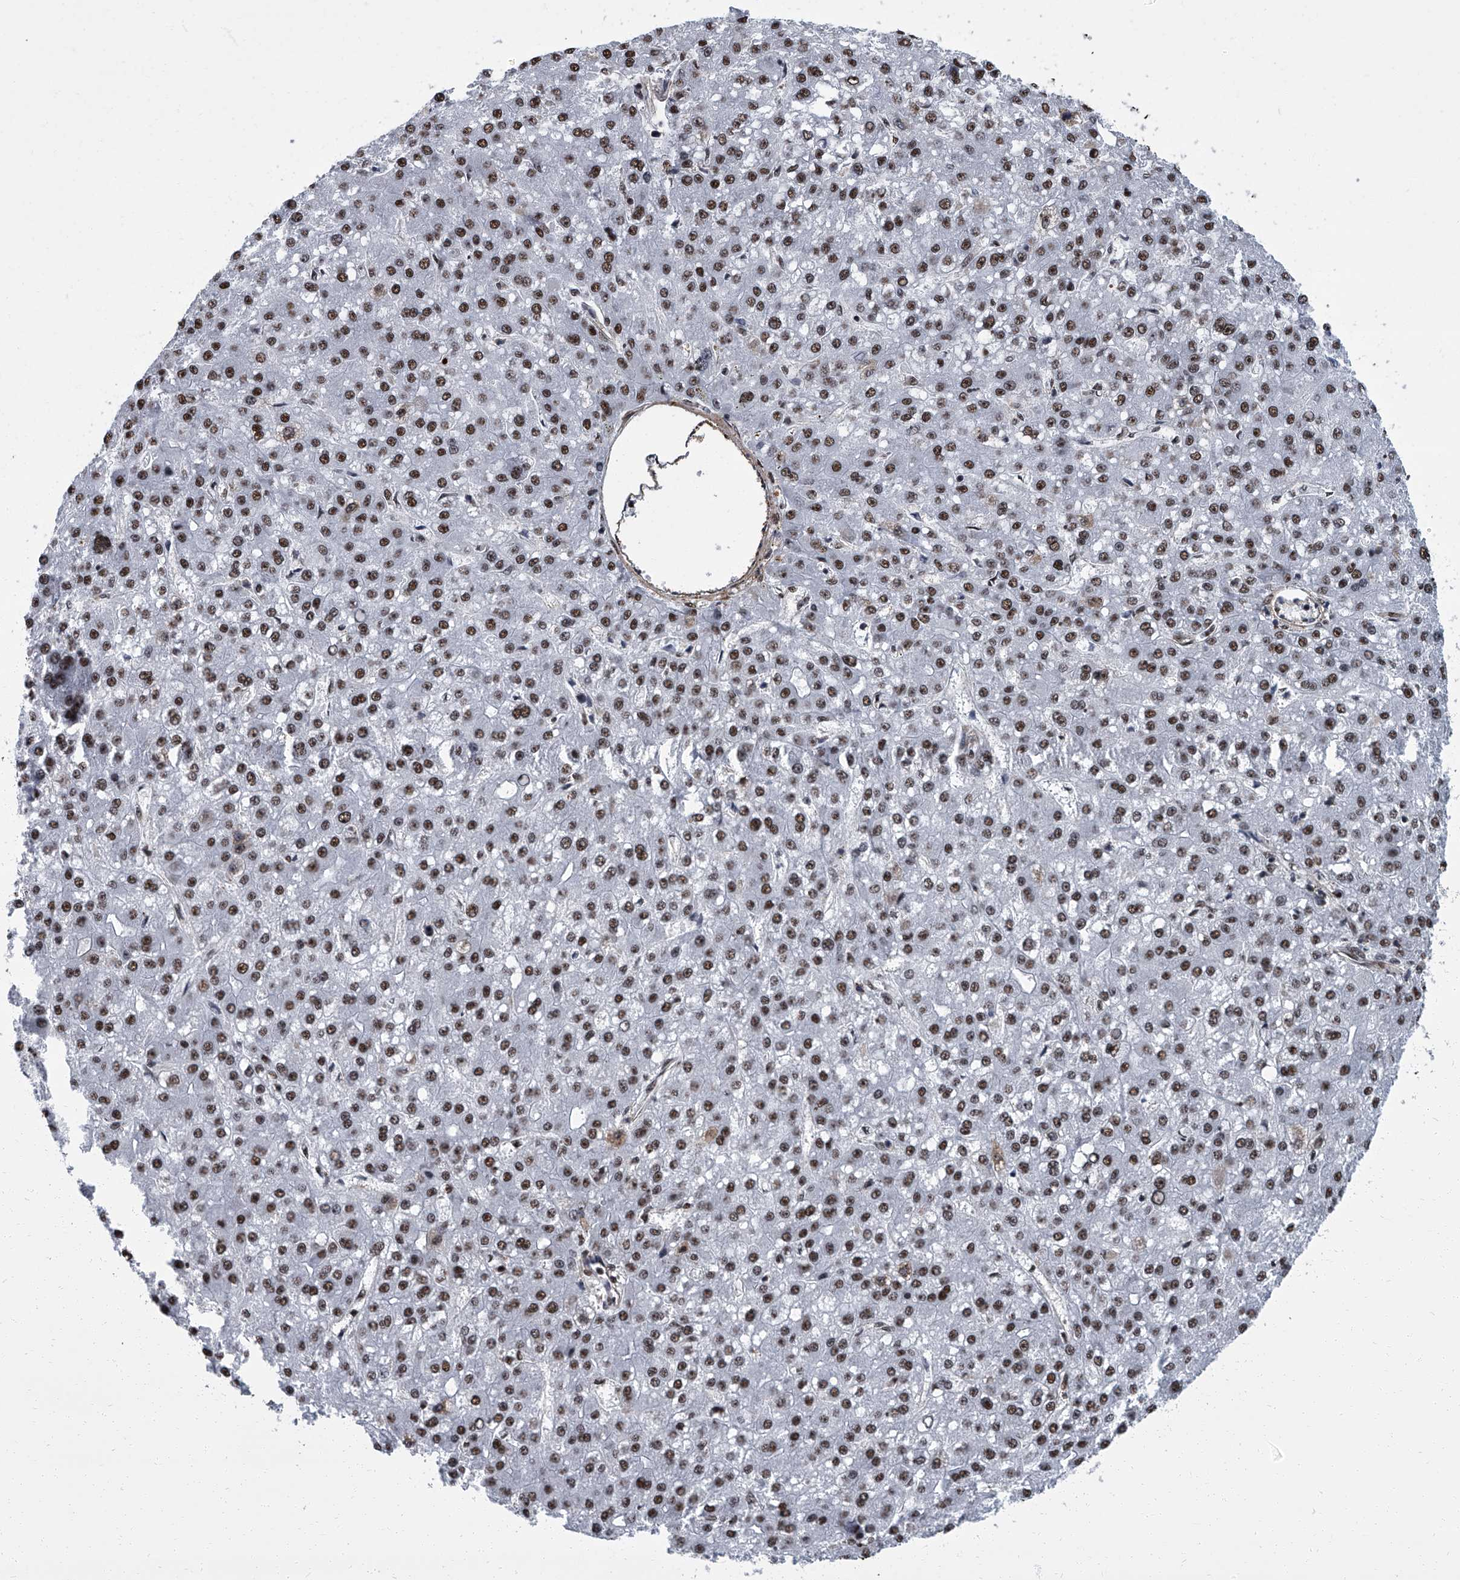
{"staining": {"intensity": "moderate", "quantity": ">75%", "location": "nuclear"}, "tissue": "liver cancer", "cell_type": "Tumor cells", "image_type": "cancer", "snomed": [{"axis": "morphology", "description": "Carcinoma, Hepatocellular, NOS"}, {"axis": "topography", "description": "Liver"}], "caption": "Immunohistochemistry histopathology image of liver cancer stained for a protein (brown), which reveals medium levels of moderate nuclear staining in approximately >75% of tumor cells.", "gene": "ZNF518B", "patient": {"sex": "male", "age": 67}}